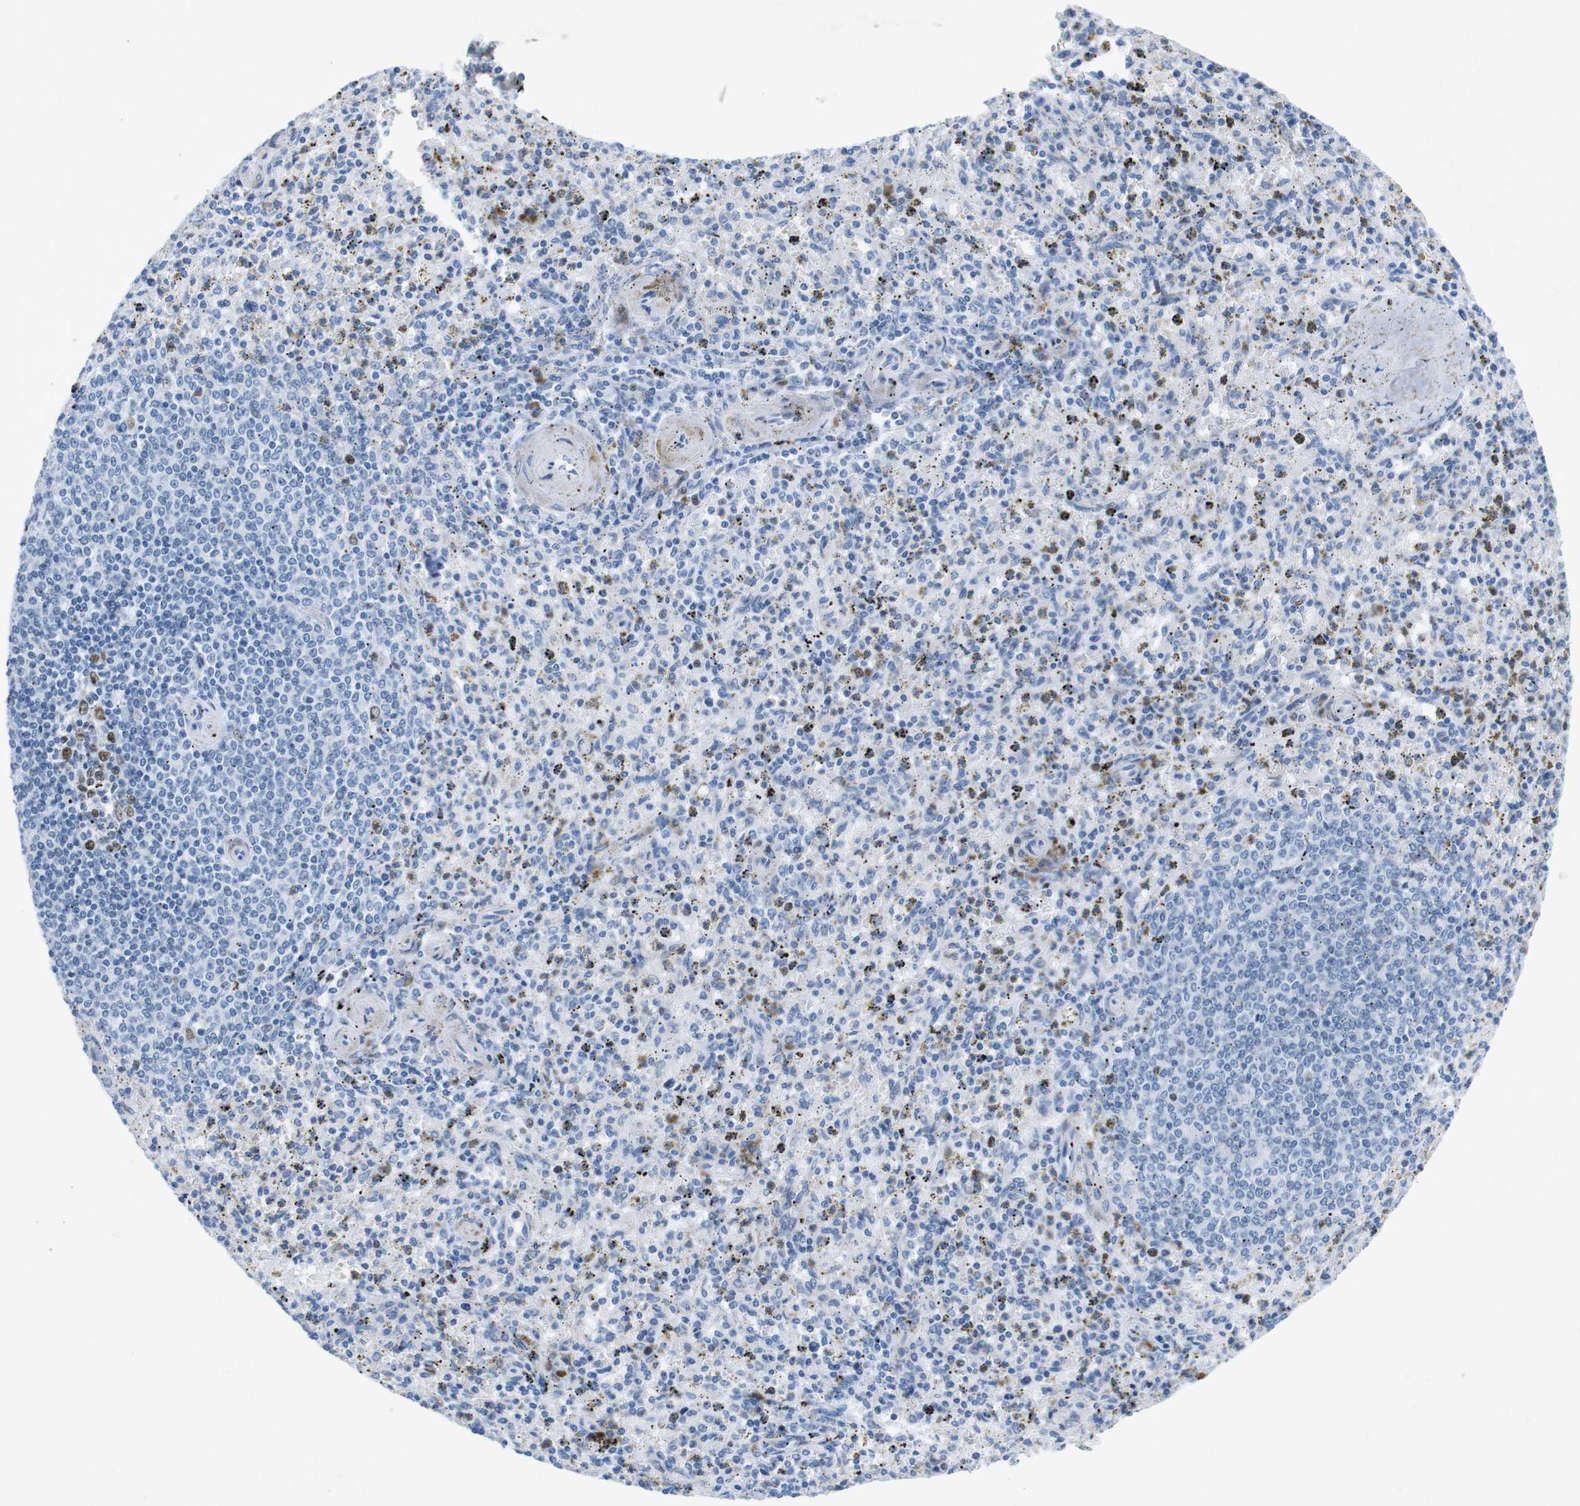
{"staining": {"intensity": "moderate", "quantity": "<25%", "location": "nuclear"}, "tissue": "spleen", "cell_type": "Cells in red pulp", "image_type": "normal", "snomed": [{"axis": "morphology", "description": "Normal tissue, NOS"}, {"axis": "topography", "description": "Spleen"}], "caption": "Immunohistochemical staining of unremarkable spleen demonstrates <25% levels of moderate nuclear protein staining in about <25% of cells in red pulp. (DAB (3,3'-diaminobenzidine) = brown stain, brightfield microscopy at high magnification).", "gene": "CHAF1A", "patient": {"sex": "male", "age": 72}}